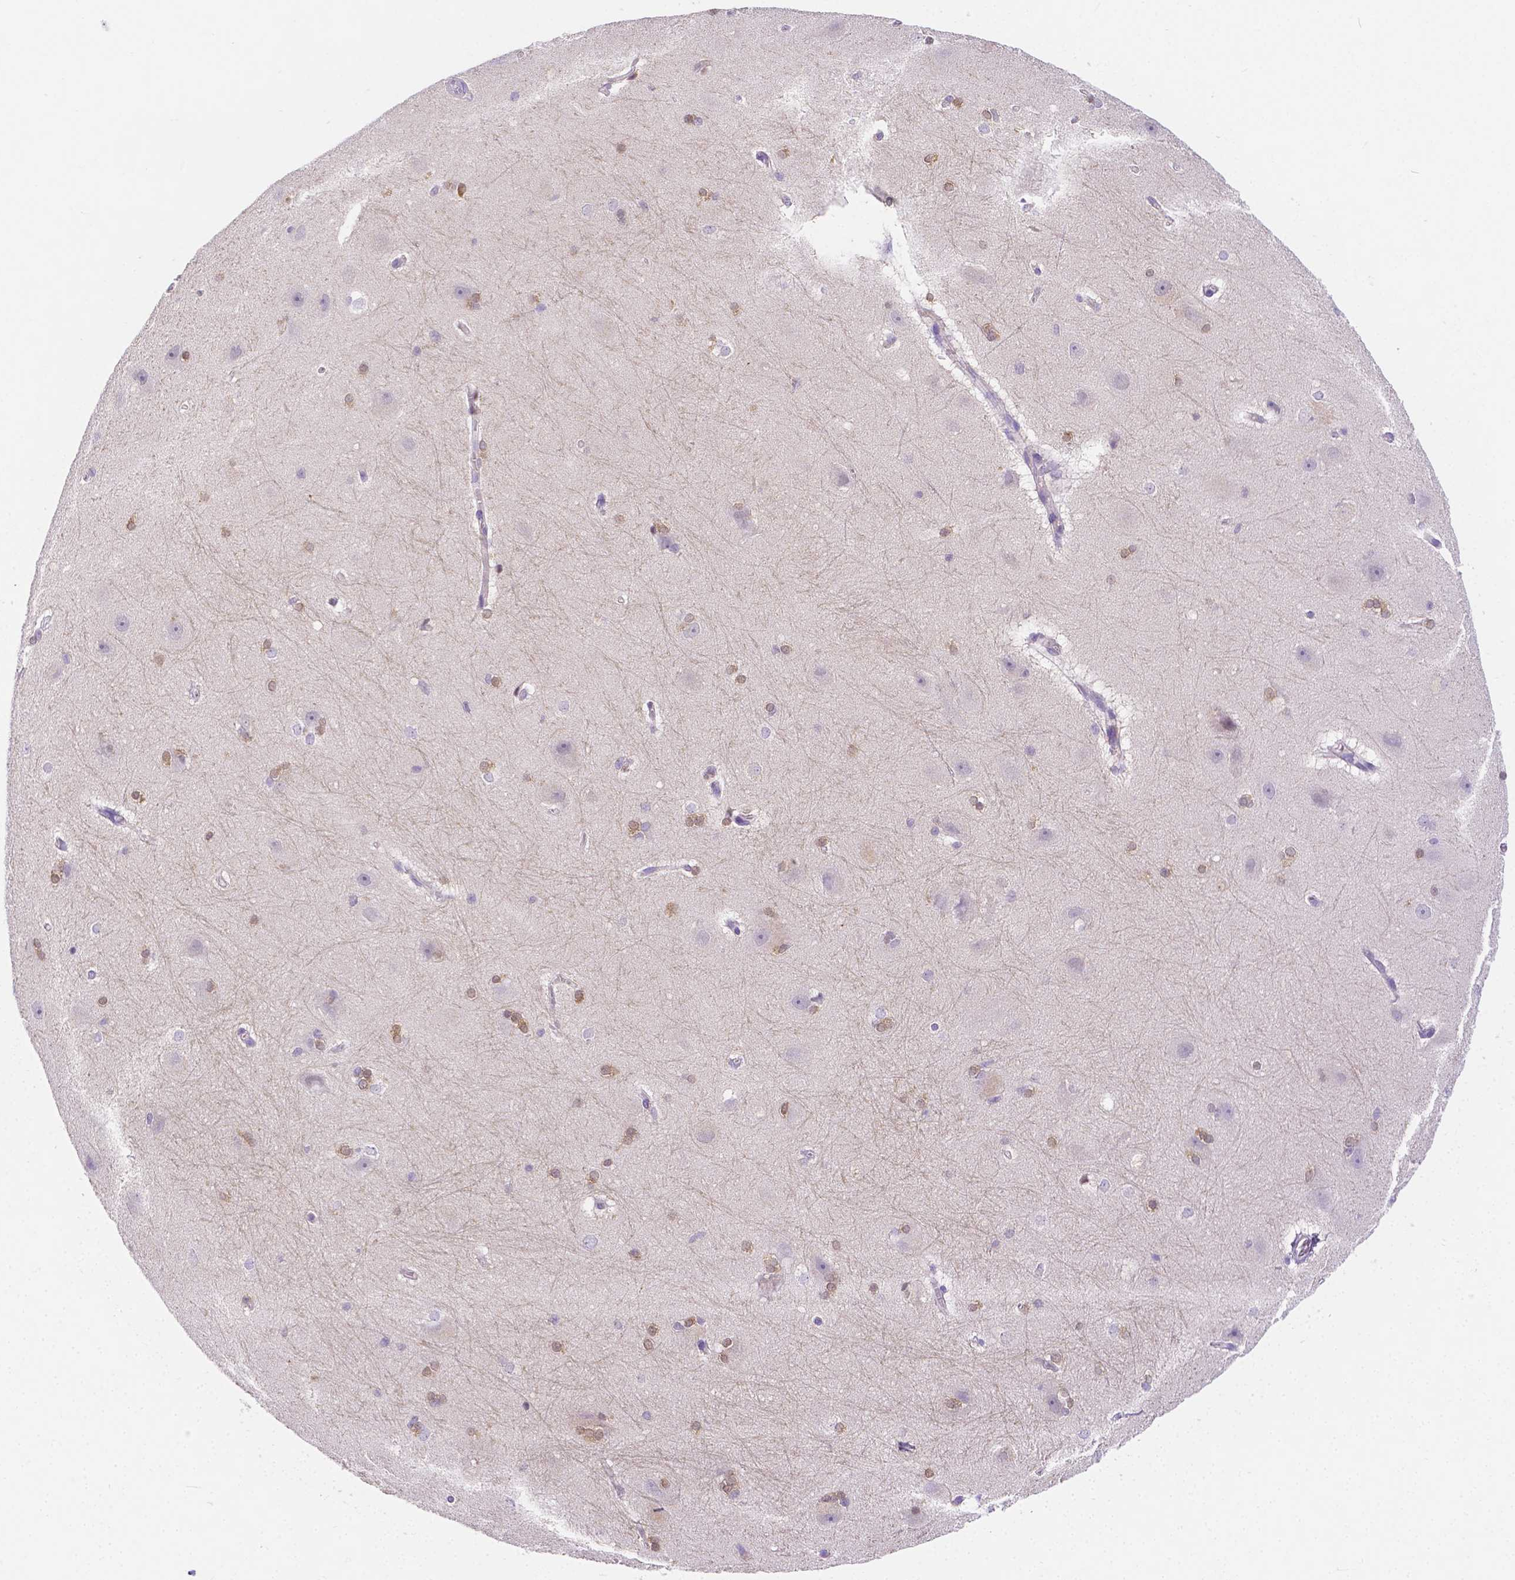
{"staining": {"intensity": "moderate", "quantity": "25%-75%", "location": "cytoplasmic/membranous,nuclear"}, "tissue": "hippocampus", "cell_type": "Glial cells", "image_type": "normal", "snomed": [{"axis": "morphology", "description": "Normal tissue, NOS"}, {"axis": "topography", "description": "Cerebral cortex"}, {"axis": "topography", "description": "Hippocampus"}], "caption": "Protein expression analysis of unremarkable human hippocampus reveals moderate cytoplasmic/membranous,nuclear positivity in about 25%-75% of glial cells.", "gene": "NXPH2", "patient": {"sex": "female", "age": 19}}